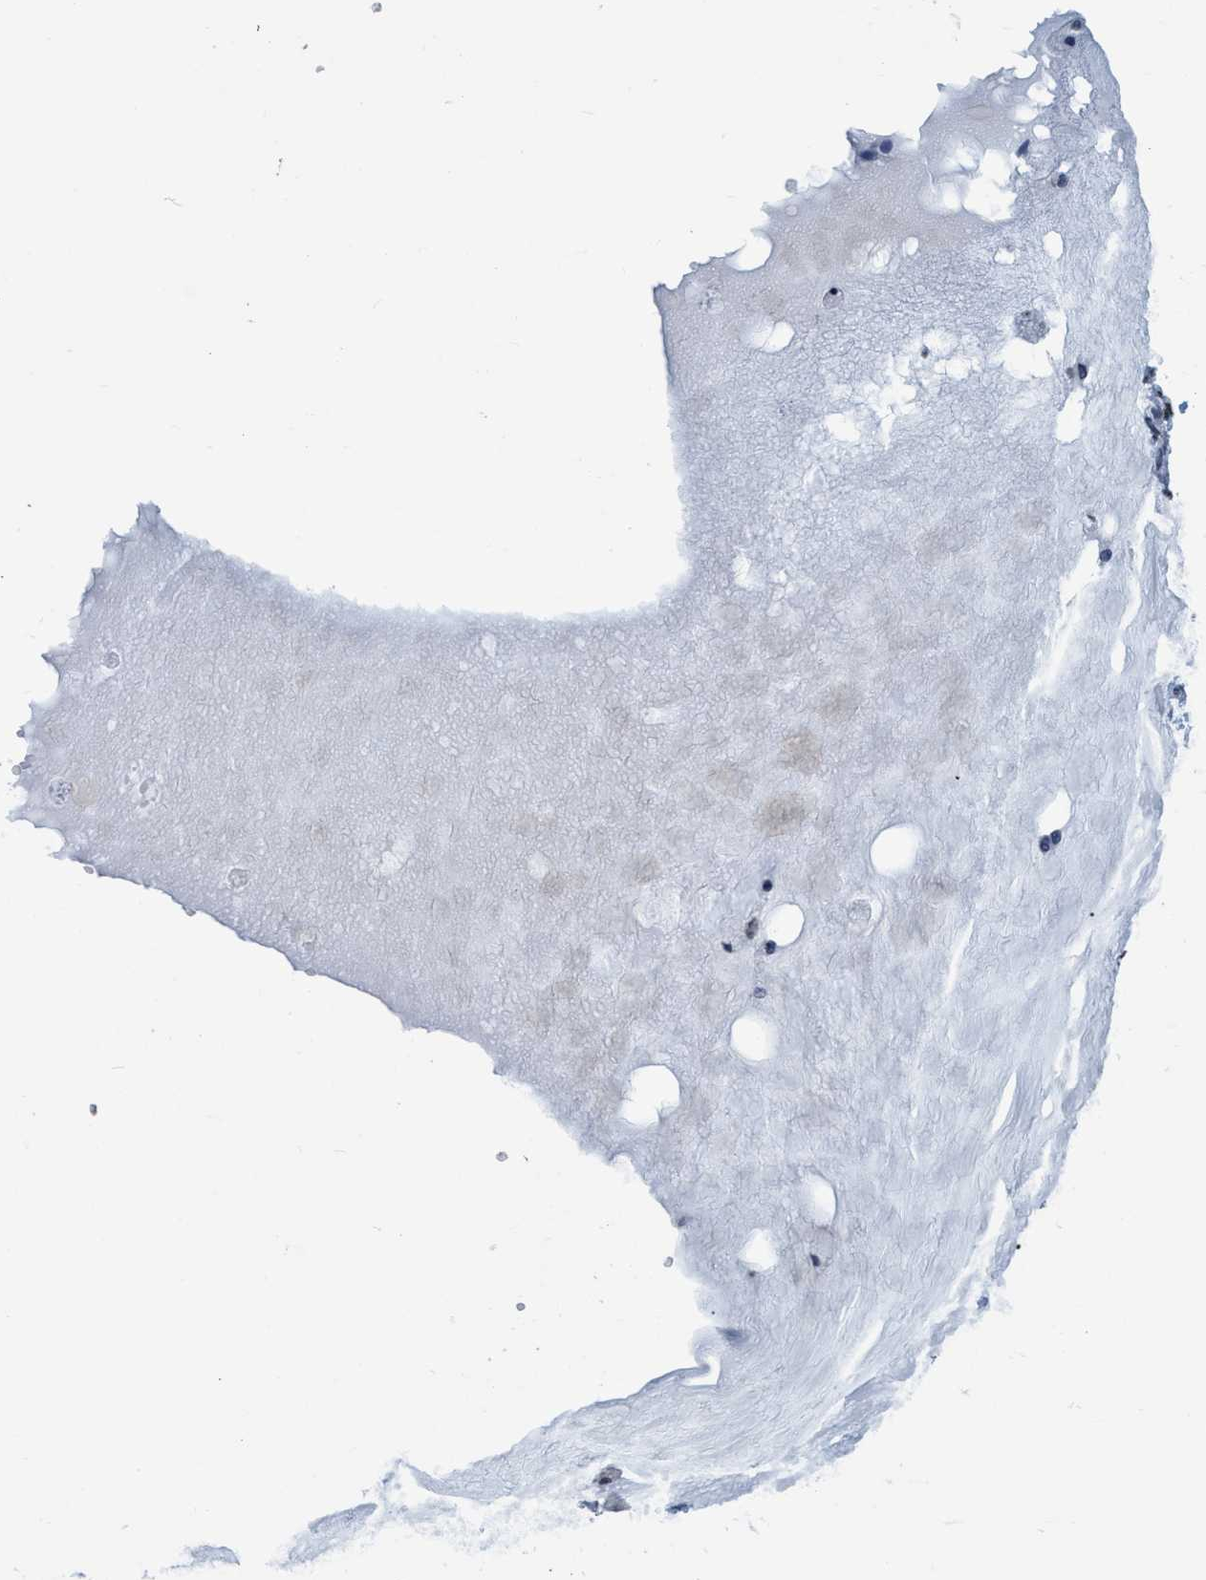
{"staining": {"intensity": "weak", "quantity": "<25%", "location": "nuclear"}, "tissue": "ovarian cancer", "cell_type": "Tumor cells", "image_type": "cancer", "snomed": [{"axis": "morphology", "description": "Cystadenocarcinoma, mucinous, NOS"}, {"axis": "topography", "description": "Ovary"}], "caption": "IHC micrograph of mucinous cystadenocarcinoma (ovarian) stained for a protein (brown), which displays no staining in tumor cells. The staining is performed using DAB brown chromogen with nuclei counter-stained in using hematoxylin.", "gene": "CCNE2", "patient": {"sex": "female", "age": 57}}